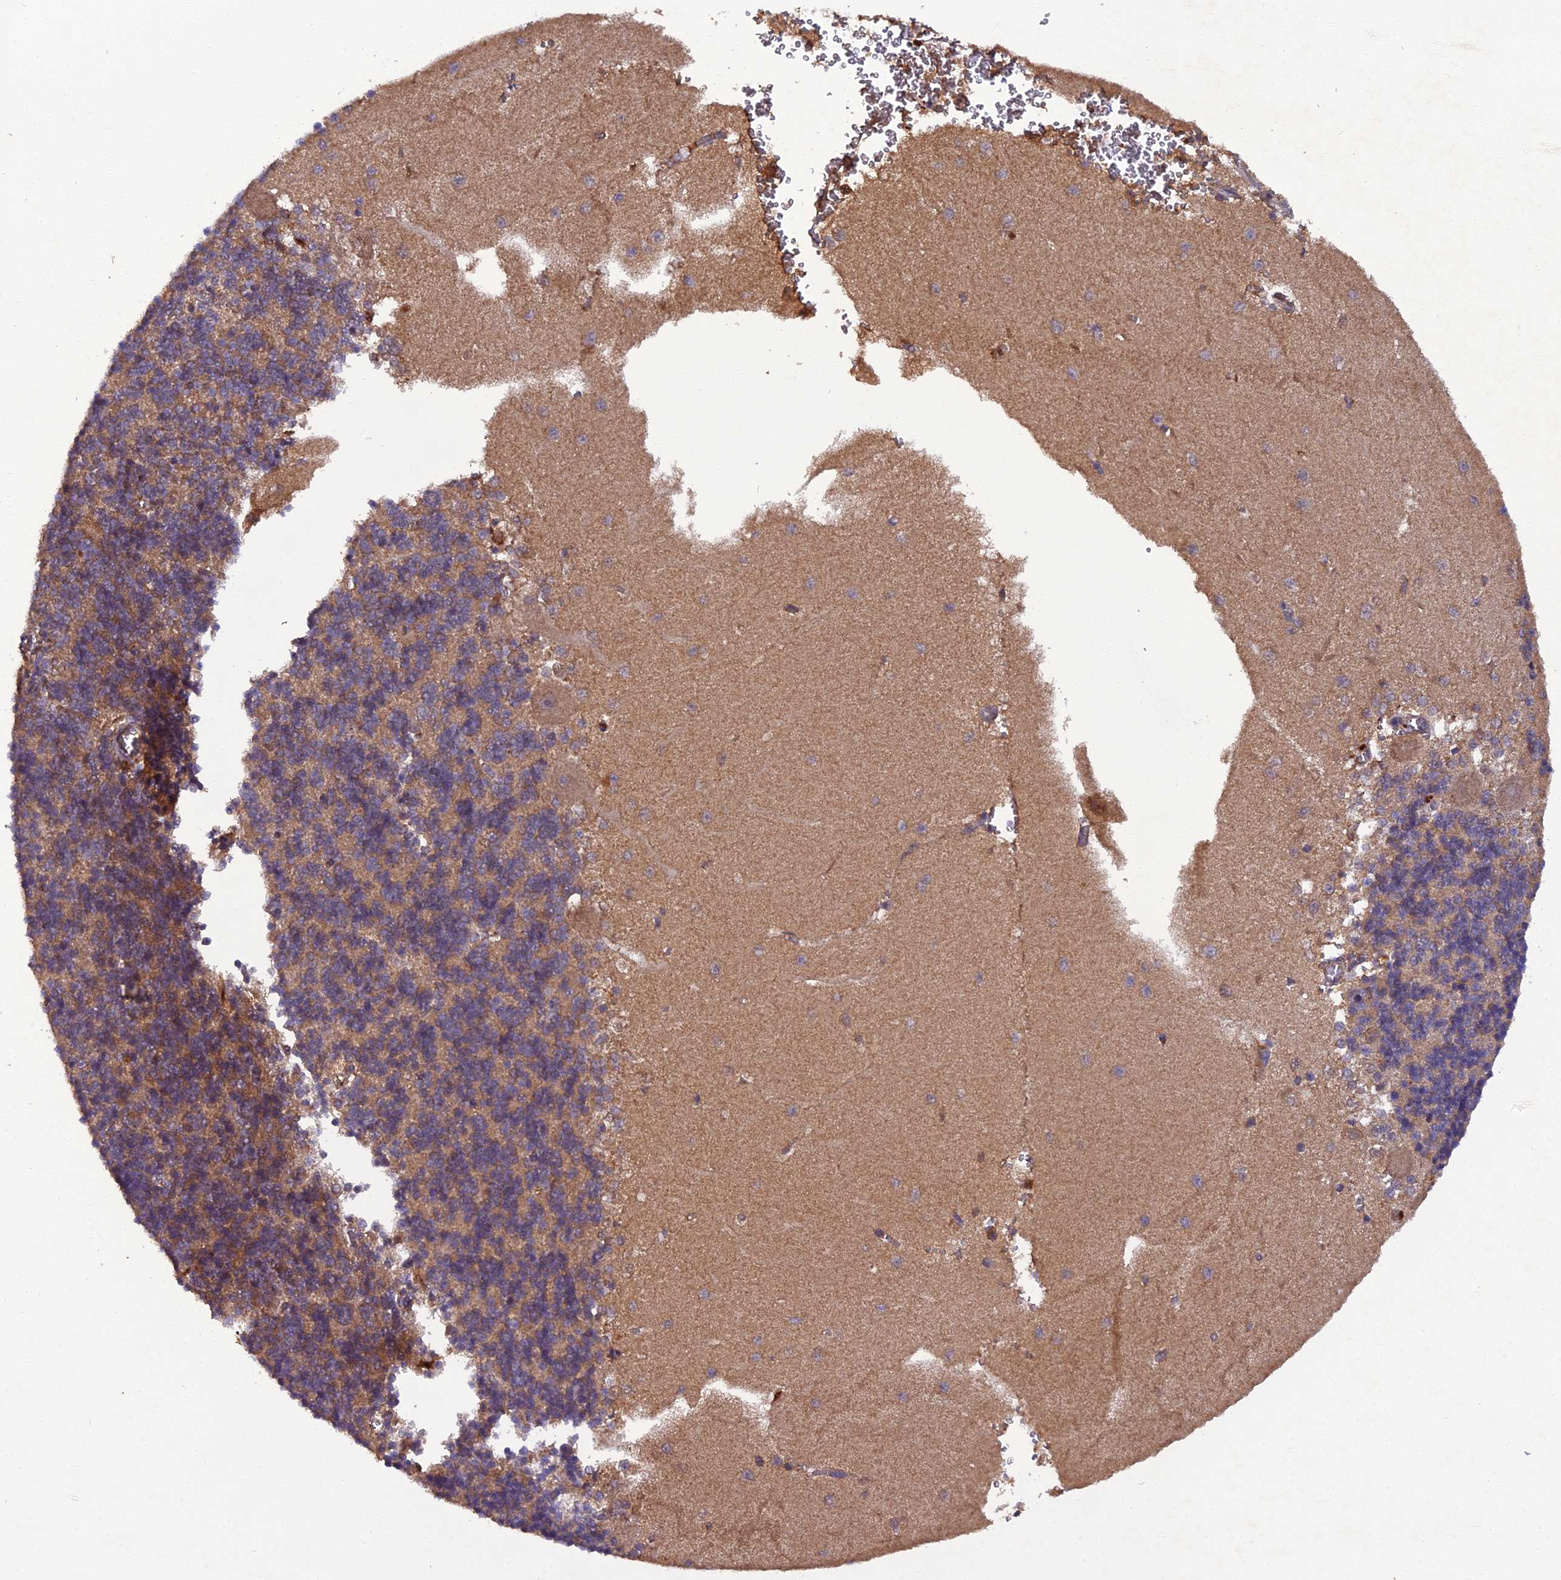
{"staining": {"intensity": "moderate", "quantity": "25%-75%", "location": "cytoplasmic/membranous"}, "tissue": "cerebellum", "cell_type": "Cells in granular layer", "image_type": "normal", "snomed": [{"axis": "morphology", "description": "Normal tissue, NOS"}, {"axis": "topography", "description": "Cerebellum"}], "caption": "Cerebellum stained with DAB (3,3'-diaminobenzidine) IHC shows medium levels of moderate cytoplasmic/membranous positivity in about 25%-75% of cells in granular layer. (Stains: DAB in brown, nuclei in blue, Microscopy: brightfield microscopy at high magnification).", "gene": "TMEM258", "patient": {"sex": "male", "age": 37}}